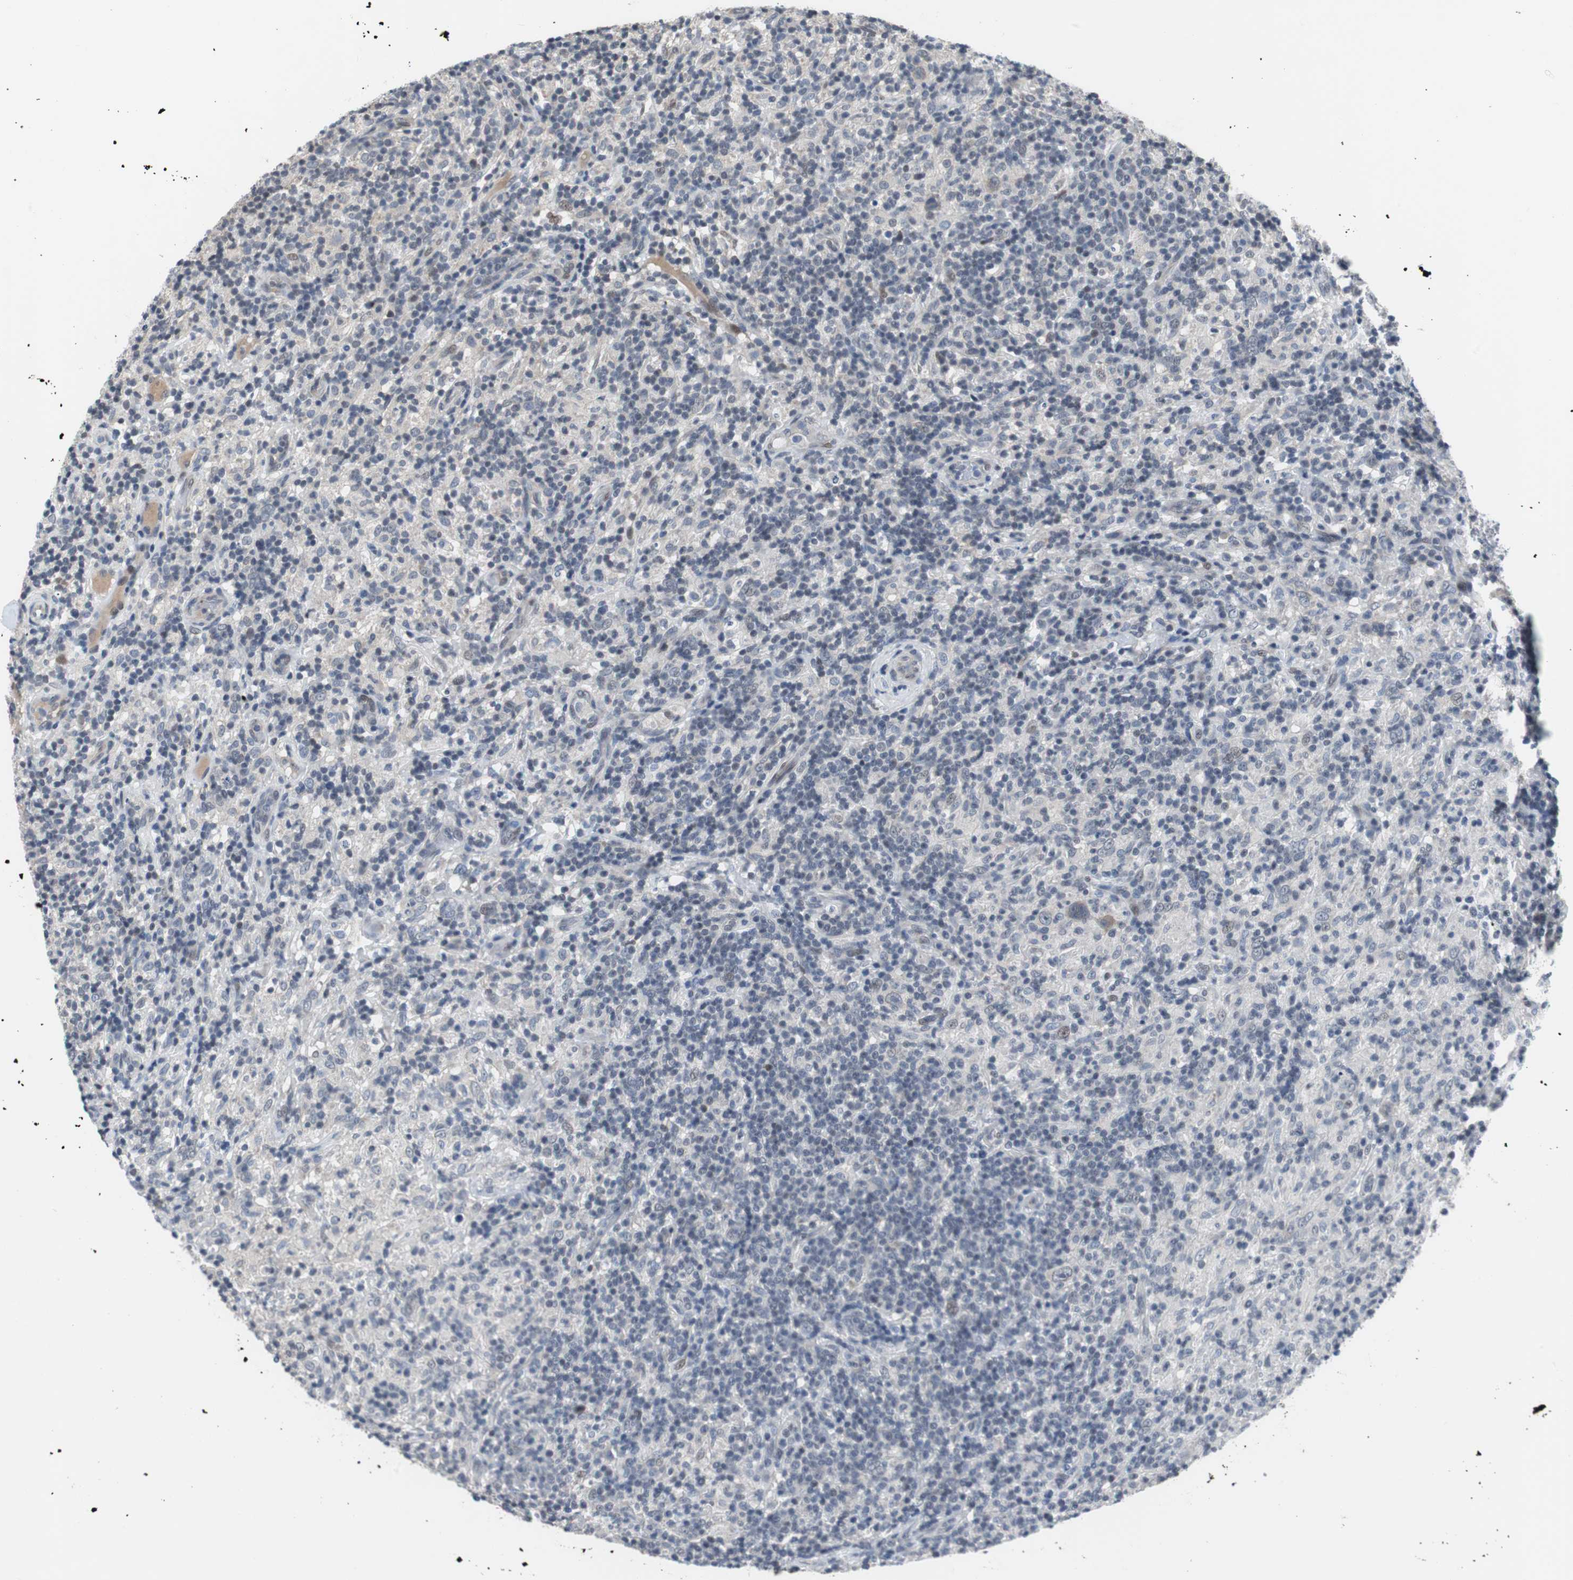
{"staining": {"intensity": "weak", "quantity": "25%-75%", "location": "cytoplasmic/membranous"}, "tissue": "lymphoma", "cell_type": "Tumor cells", "image_type": "cancer", "snomed": [{"axis": "morphology", "description": "Hodgkin's disease, NOS"}, {"axis": "topography", "description": "Lymph node"}], "caption": "Weak cytoplasmic/membranous expression for a protein is present in about 25%-75% of tumor cells of Hodgkin's disease using immunohistochemistry.", "gene": "TP63", "patient": {"sex": "male", "age": 70}}